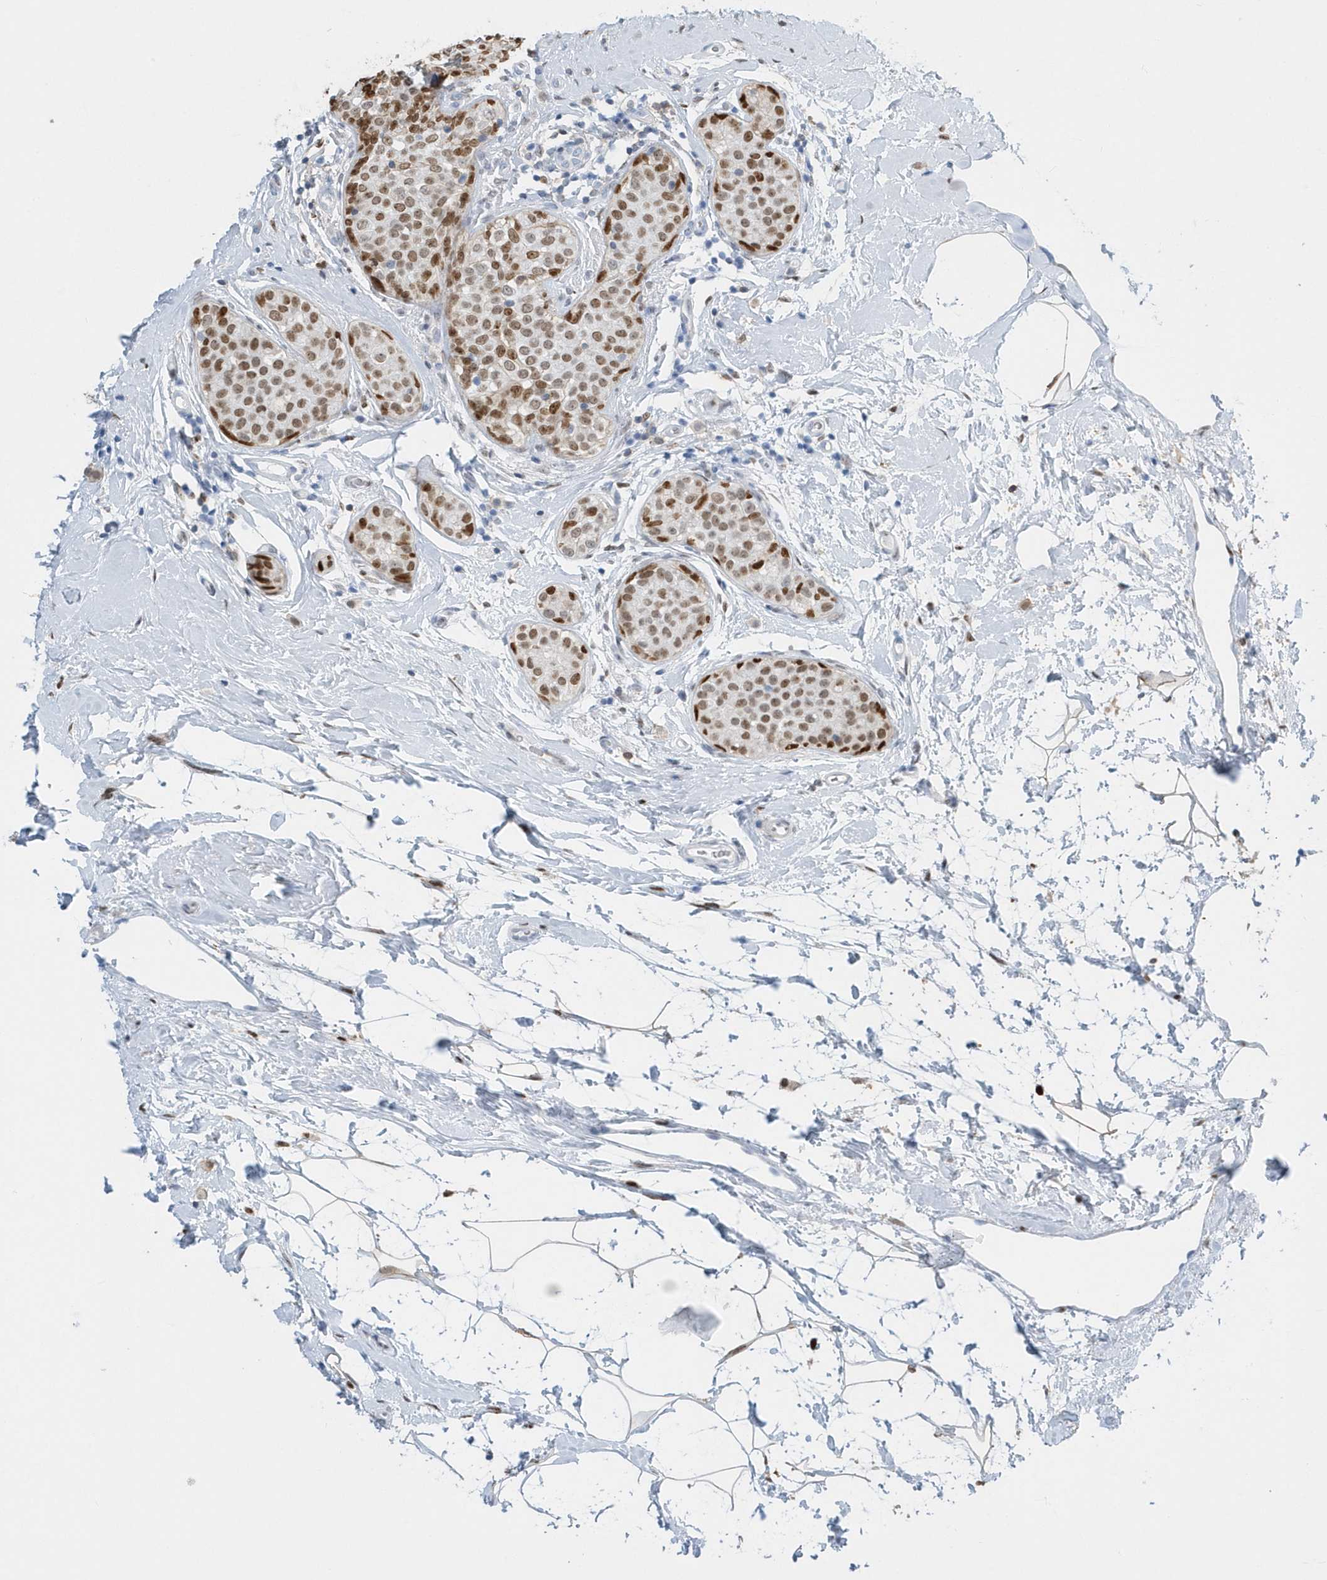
{"staining": {"intensity": "moderate", "quantity": ">75%", "location": "nuclear"}, "tissue": "breast cancer", "cell_type": "Tumor cells", "image_type": "cancer", "snomed": [{"axis": "morphology", "description": "Lobular carcinoma, in situ"}, {"axis": "morphology", "description": "Lobular carcinoma"}, {"axis": "topography", "description": "Breast"}], "caption": "A photomicrograph showing moderate nuclear expression in about >75% of tumor cells in lobular carcinoma in situ (breast), as visualized by brown immunohistochemical staining.", "gene": "MACROH2A2", "patient": {"sex": "female", "age": 41}}